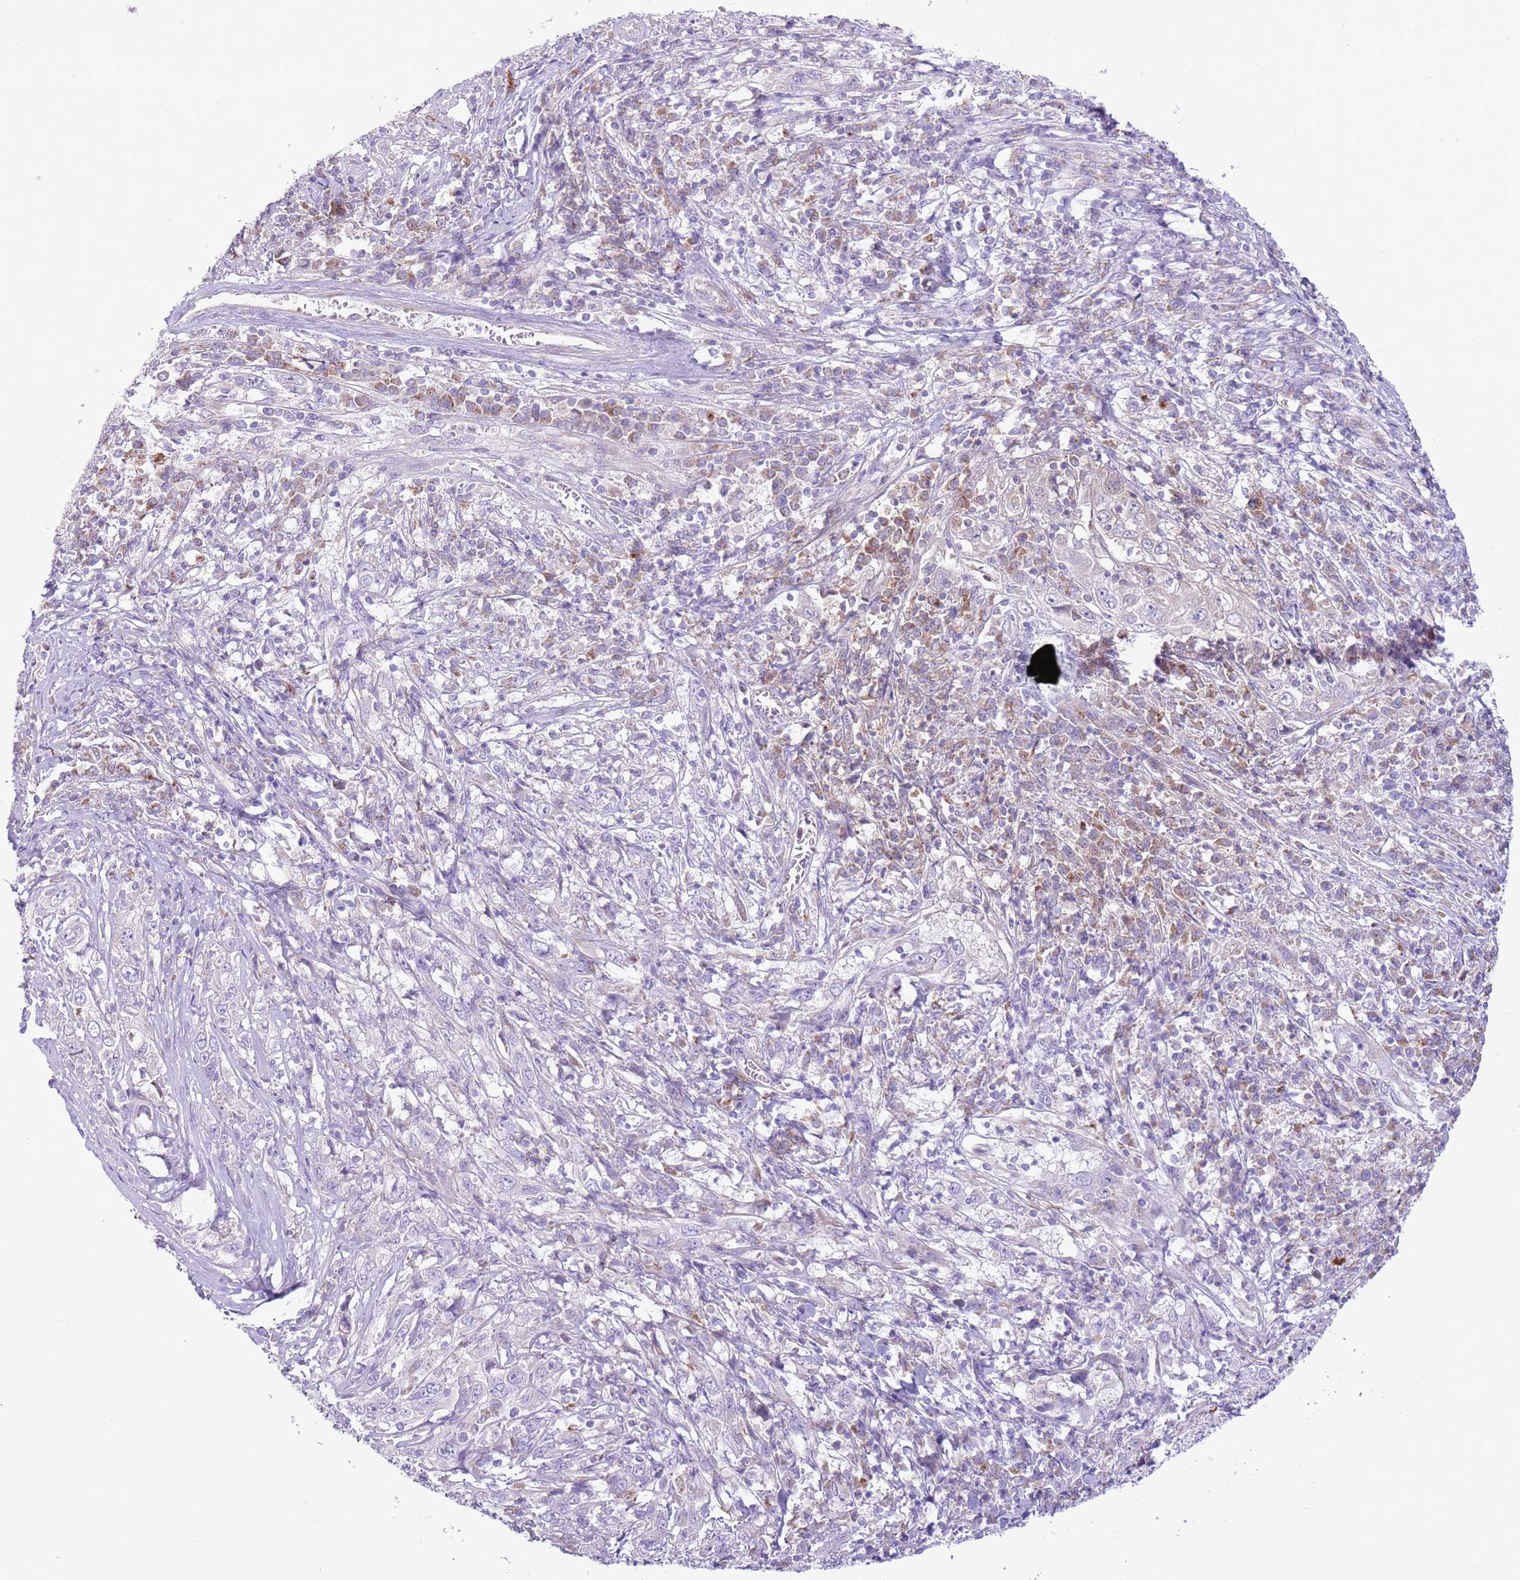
{"staining": {"intensity": "negative", "quantity": "none", "location": "none"}, "tissue": "cervical cancer", "cell_type": "Tumor cells", "image_type": "cancer", "snomed": [{"axis": "morphology", "description": "Squamous cell carcinoma, NOS"}, {"axis": "topography", "description": "Cervix"}], "caption": "Immunohistochemistry (IHC) of cervical squamous cell carcinoma shows no expression in tumor cells. (DAB (3,3'-diaminobenzidine) IHC, high magnification).", "gene": "OAZ2", "patient": {"sex": "female", "age": 46}}